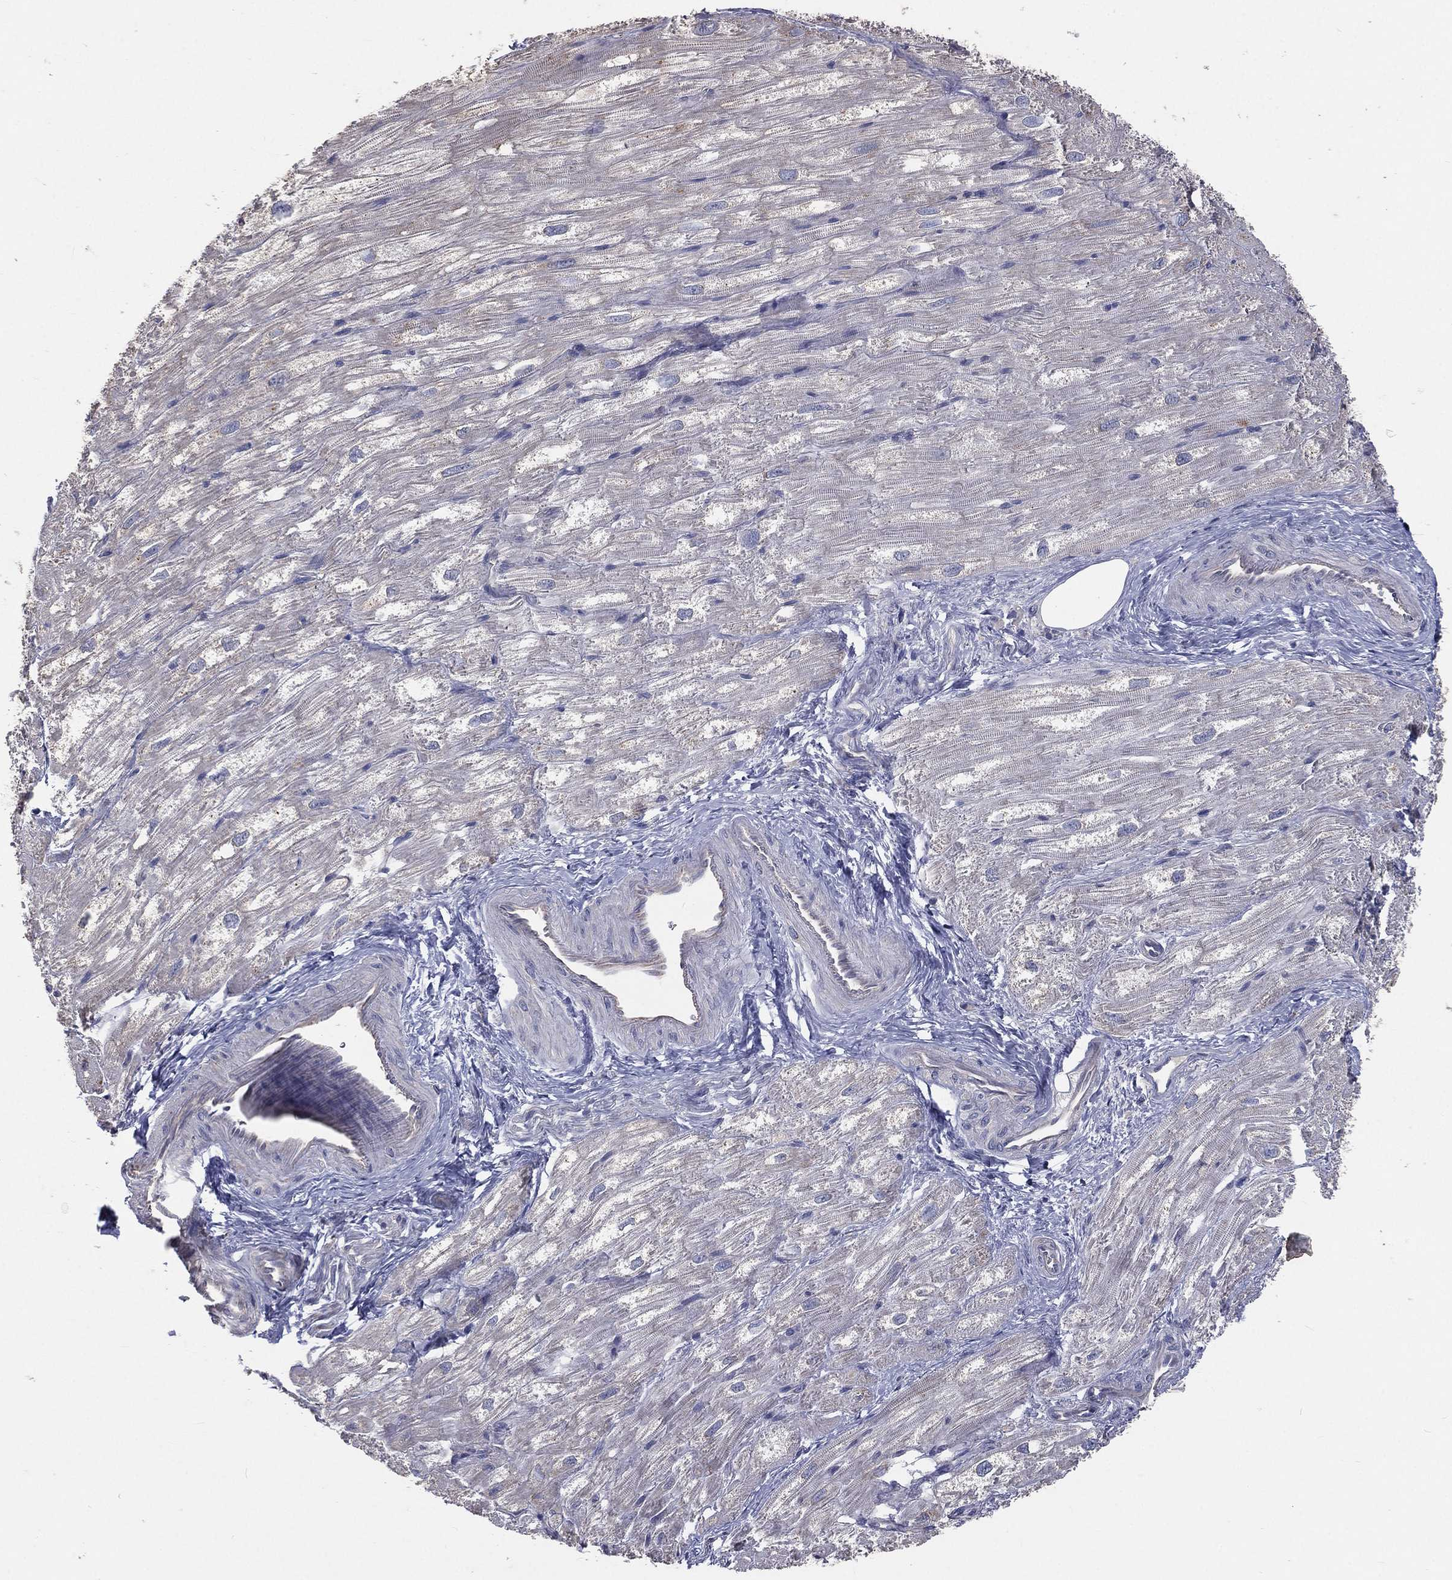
{"staining": {"intensity": "negative", "quantity": "none", "location": "none"}, "tissue": "heart muscle", "cell_type": "Cardiomyocytes", "image_type": "normal", "snomed": [{"axis": "morphology", "description": "Normal tissue, NOS"}, {"axis": "topography", "description": "Heart"}], "caption": "This is a micrograph of immunohistochemistry staining of unremarkable heart muscle, which shows no staining in cardiomyocytes.", "gene": "CROCC", "patient": {"sex": "male", "age": 62}}